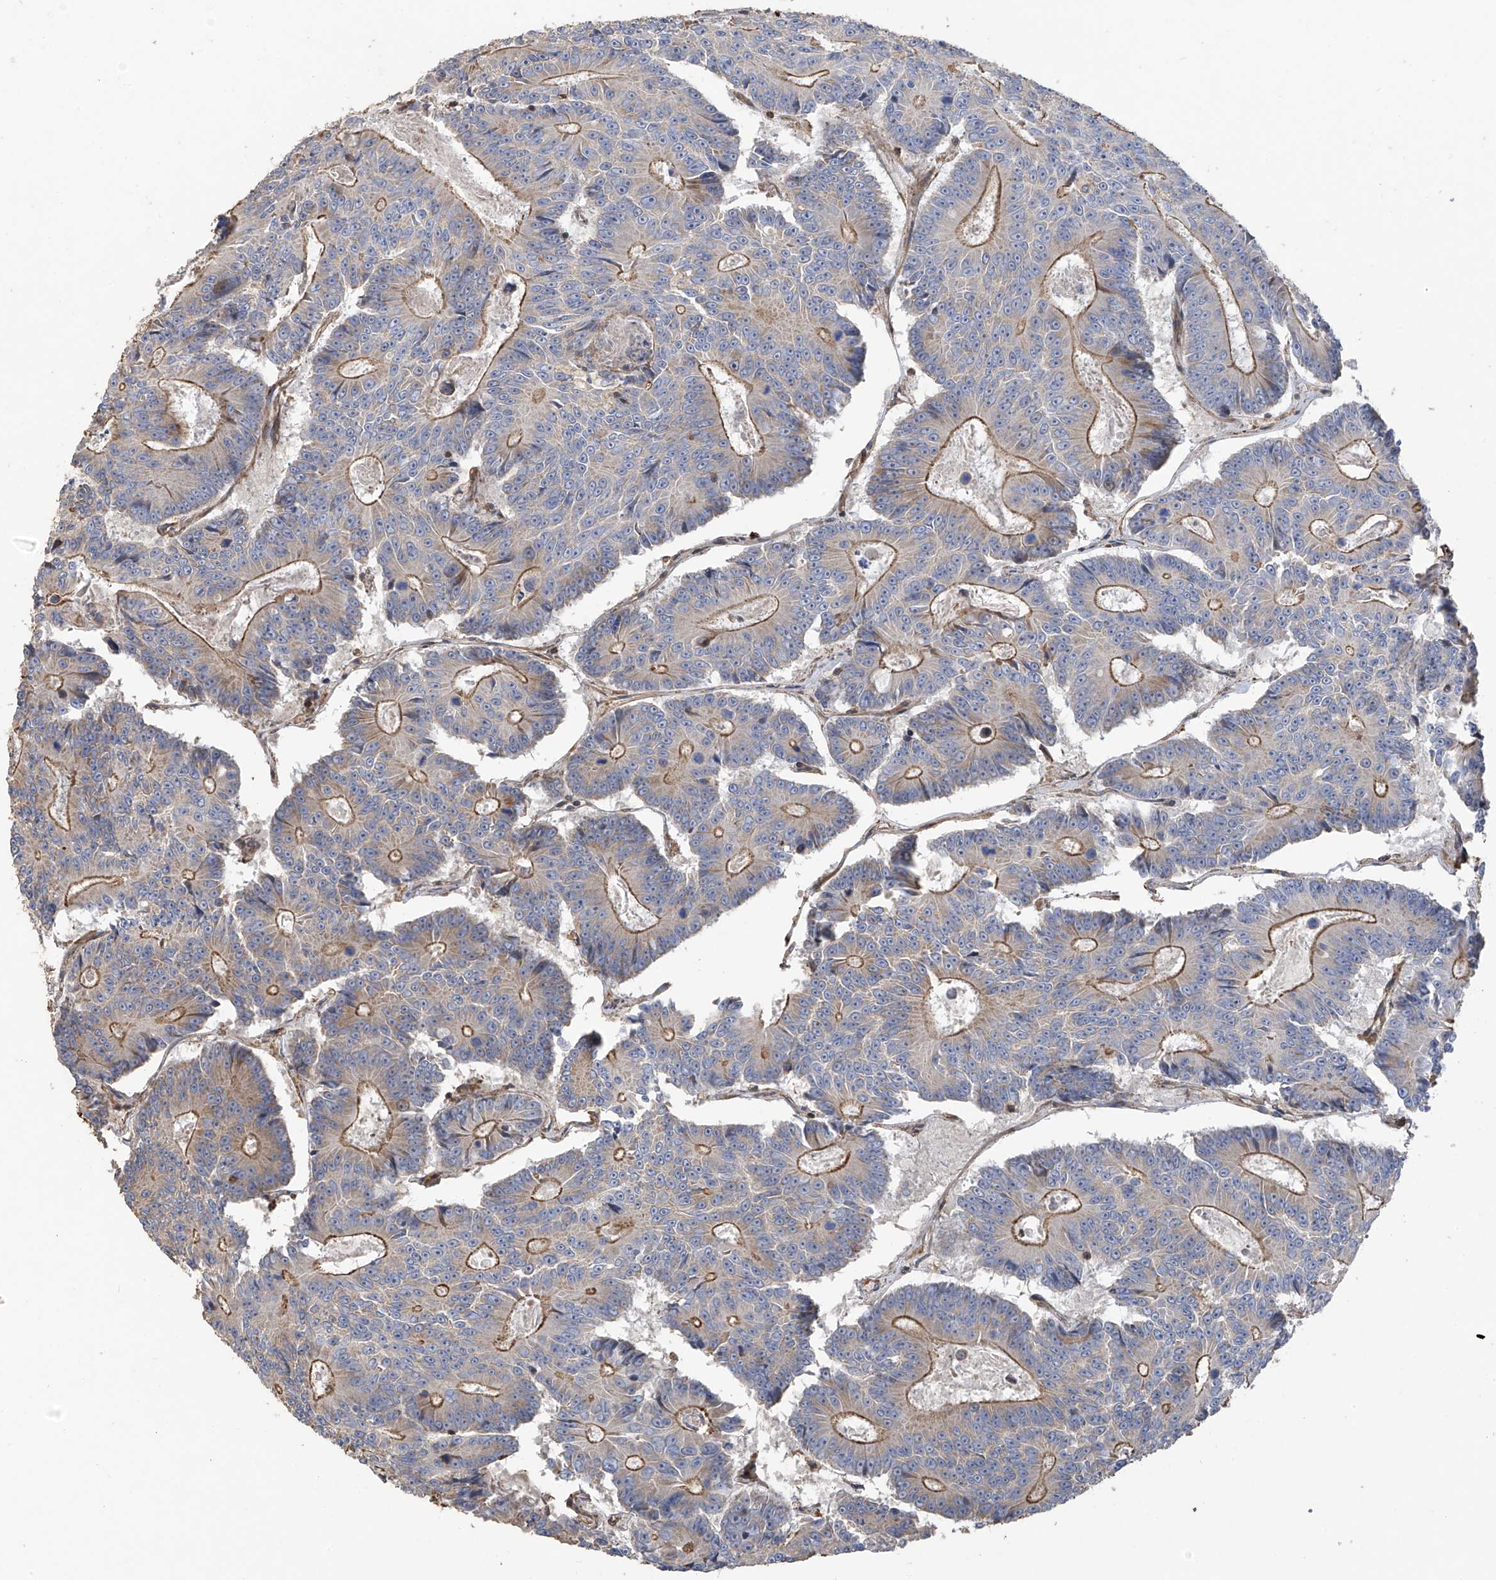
{"staining": {"intensity": "moderate", "quantity": "25%-75%", "location": "cytoplasmic/membranous"}, "tissue": "colorectal cancer", "cell_type": "Tumor cells", "image_type": "cancer", "snomed": [{"axis": "morphology", "description": "Adenocarcinoma, NOS"}, {"axis": "topography", "description": "Colon"}], "caption": "A micrograph showing moderate cytoplasmic/membranous staining in approximately 25%-75% of tumor cells in adenocarcinoma (colorectal), as visualized by brown immunohistochemical staining.", "gene": "SLC43A3", "patient": {"sex": "male", "age": 83}}